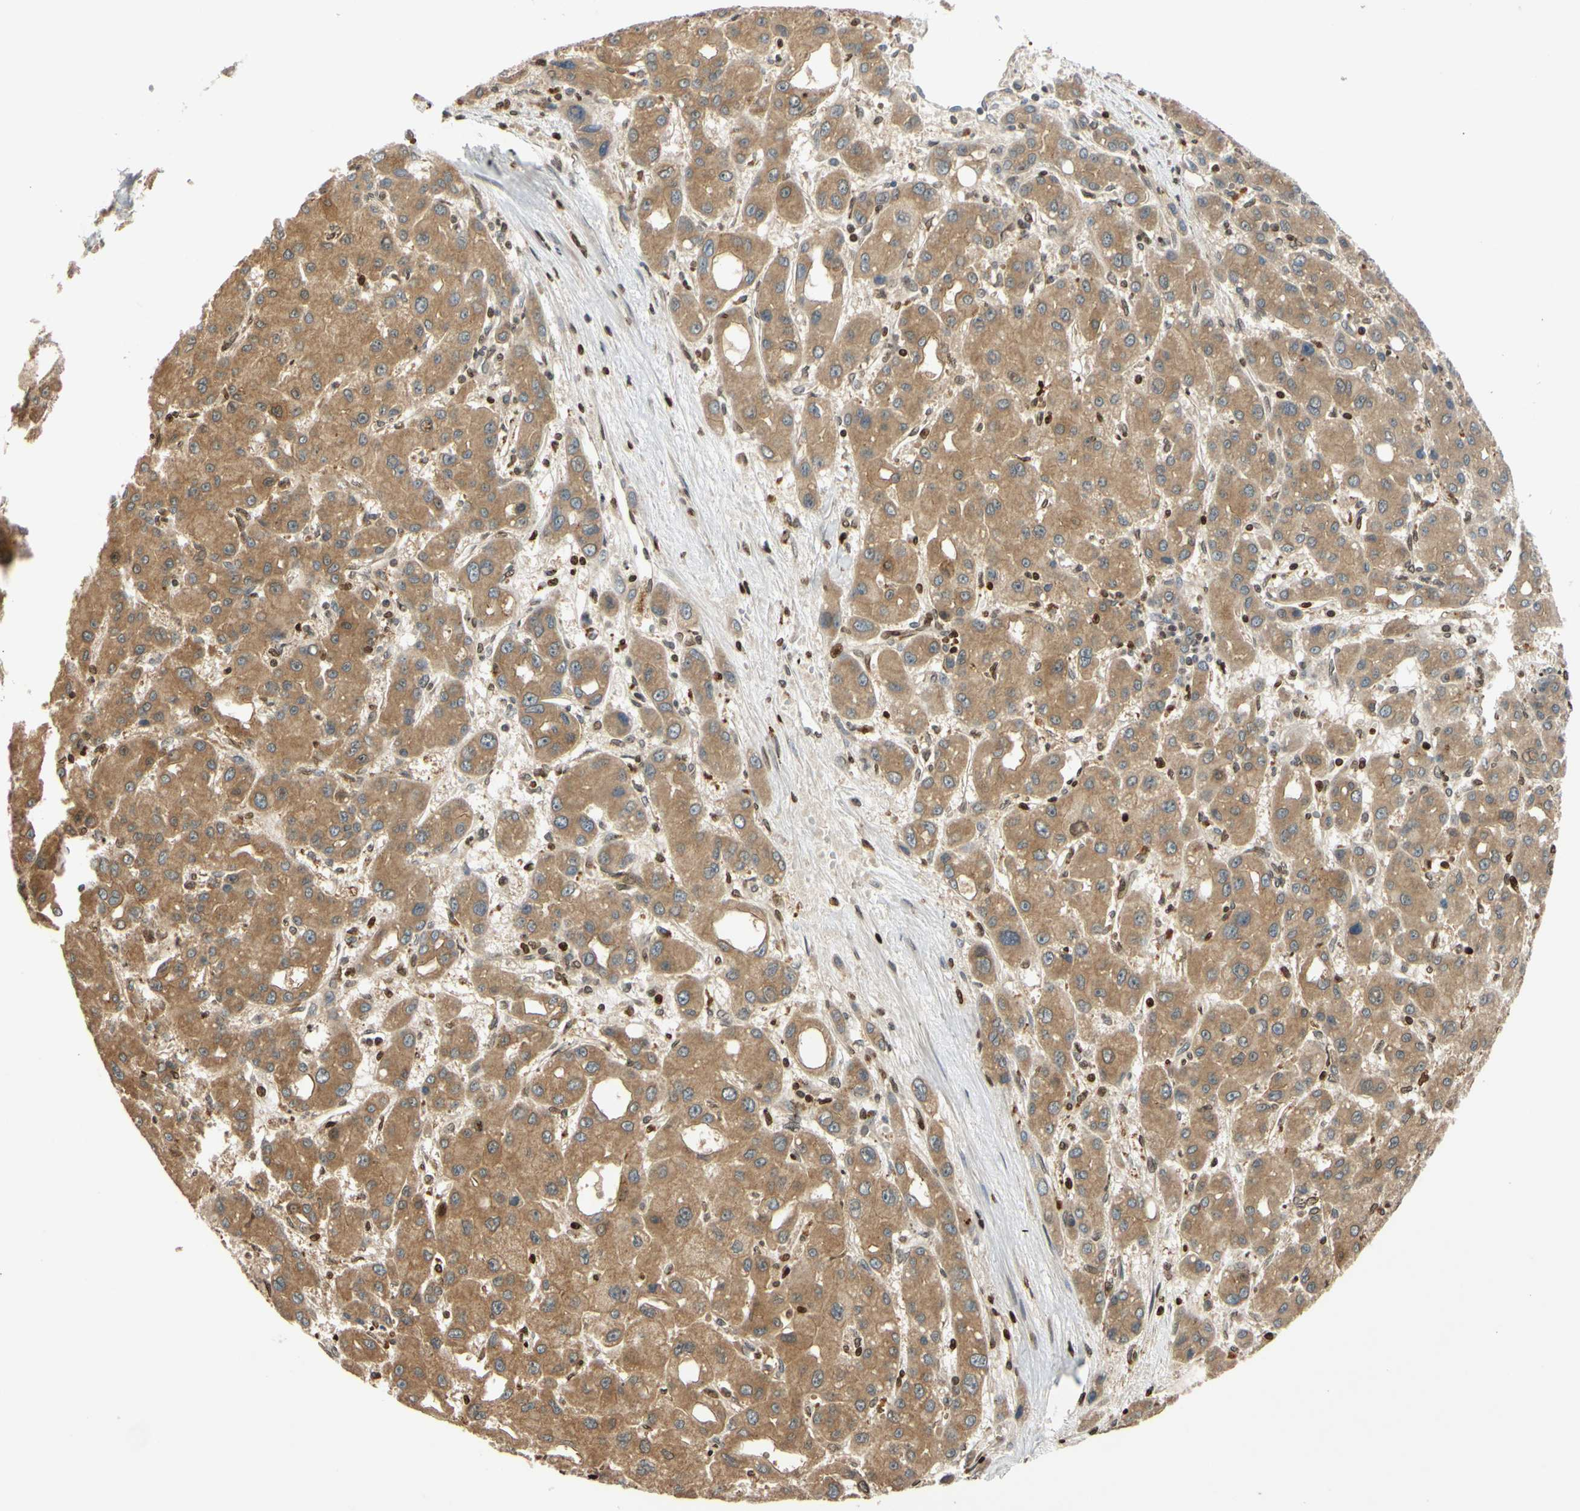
{"staining": {"intensity": "moderate", "quantity": ">75%", "location": "cytoplasmic/membranous"}, "tissue": "liver cancer", "cell_type": "Tumor cells", "image_type": "cancer", "snomed": [{"axis": "morphology", "description": "Carcinoma, Hepatocellular, NOS"}, {"axis": "topography", "description": "Liver"}], "caption": "A histopathology image of human liver cancer stained for a protein demonstrates moderate cytoplasmic/membranous brown staining in tumor cells.", "gene": "MBTPS2", "patient": {"sex": "male", "age": 55}}